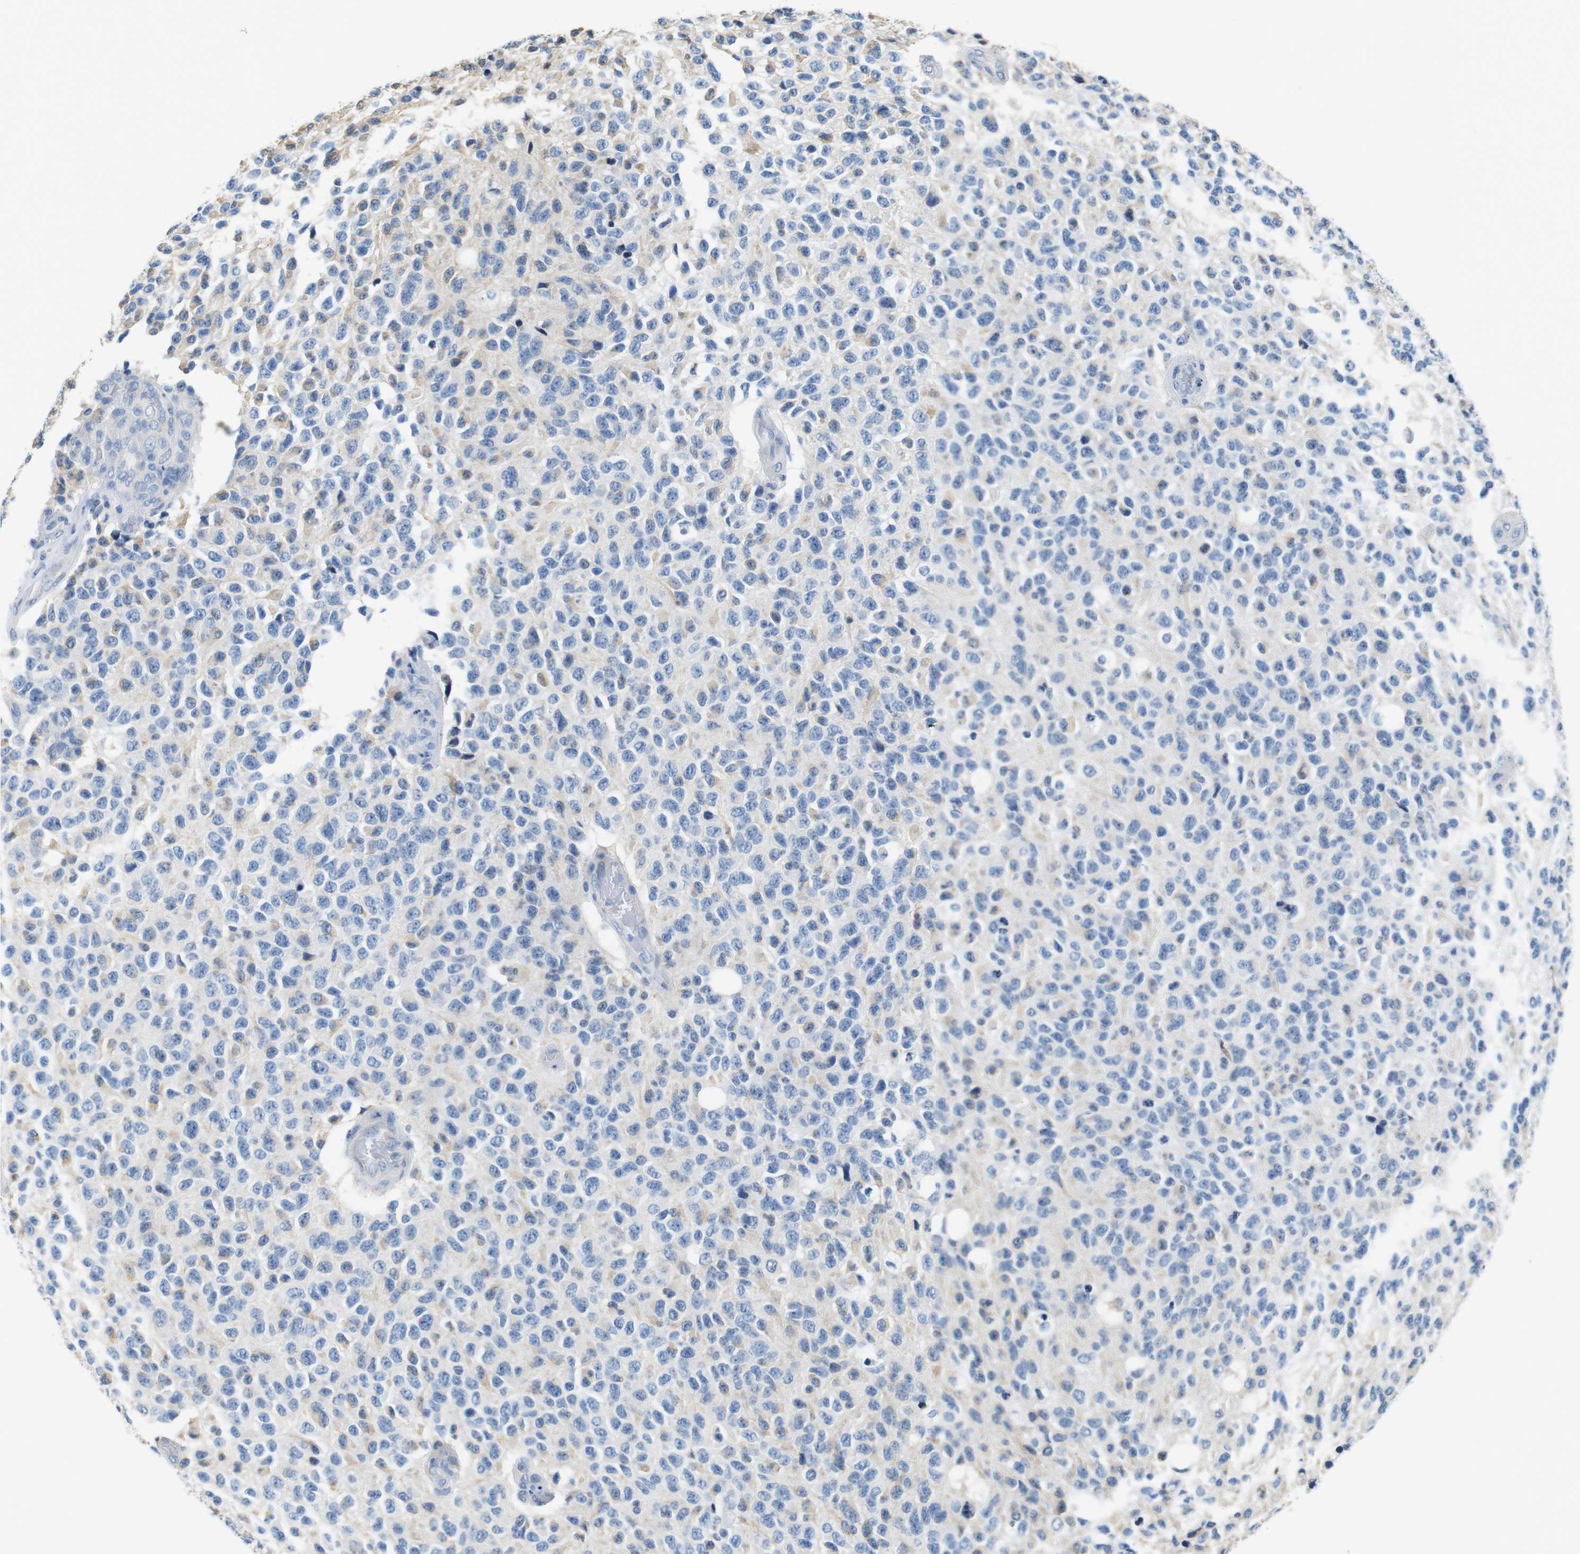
{"staining": {"intensity": "negative", "quantity": "none", "location": "none"}, "tissue": "glioma", "cell_type": "Tumor cells", "image_type": "cancer", "snomed": [{"axis": "morphology", "description": "Glioma, malignant, High grade"}, {"axis": "topography", "description": "pancreas cauda"}], "caption": "Immunohistochemistry photomicrograph of neoplastic tissue: human high-grade glioma (malignant) stained with DAB (3,3'-diaminobenzidine) displays no significant protein staining in tumor cells.", "gene": "CDH8", "patient": {"sex": "male", "age": 60}}